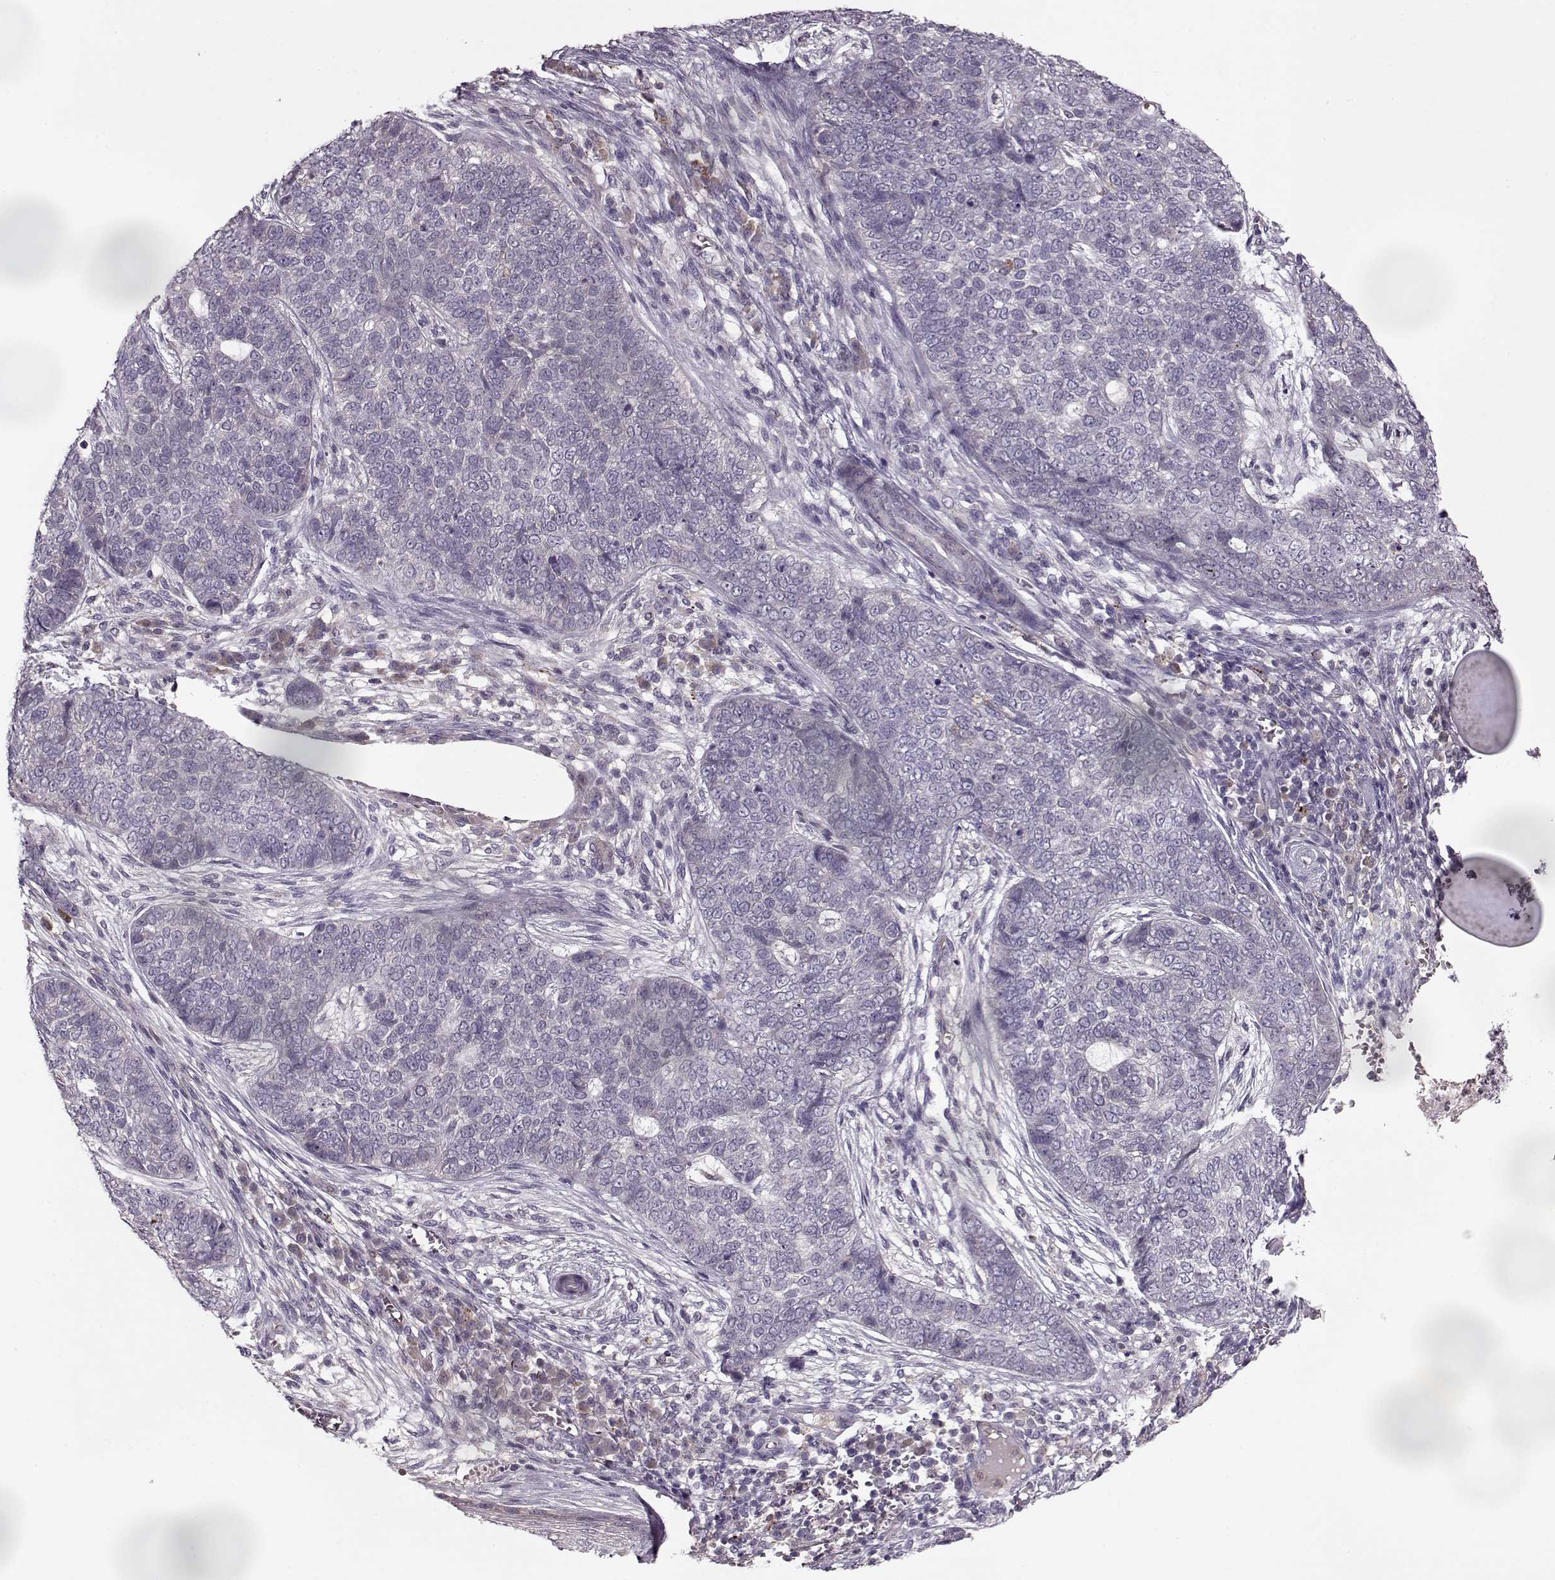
{"staining": {"intensity": "negative", "quantity": "none", "location": "none"}, "tissue": "skin cancer", "cell_type": "Tumor cells", "image_type": "cancer", "snomed": [{"axis": "morphology", "description": "Basal cell carcinoma"}, {"axis": "topography", "description": "Skin"}], "caption": "A micrograph of skin basal cell carcinoma stained for a protein exhibits no brown staining in tumor cells.", "gene": "ACOT11", "patient": {"sex": "female", "age": 69}}